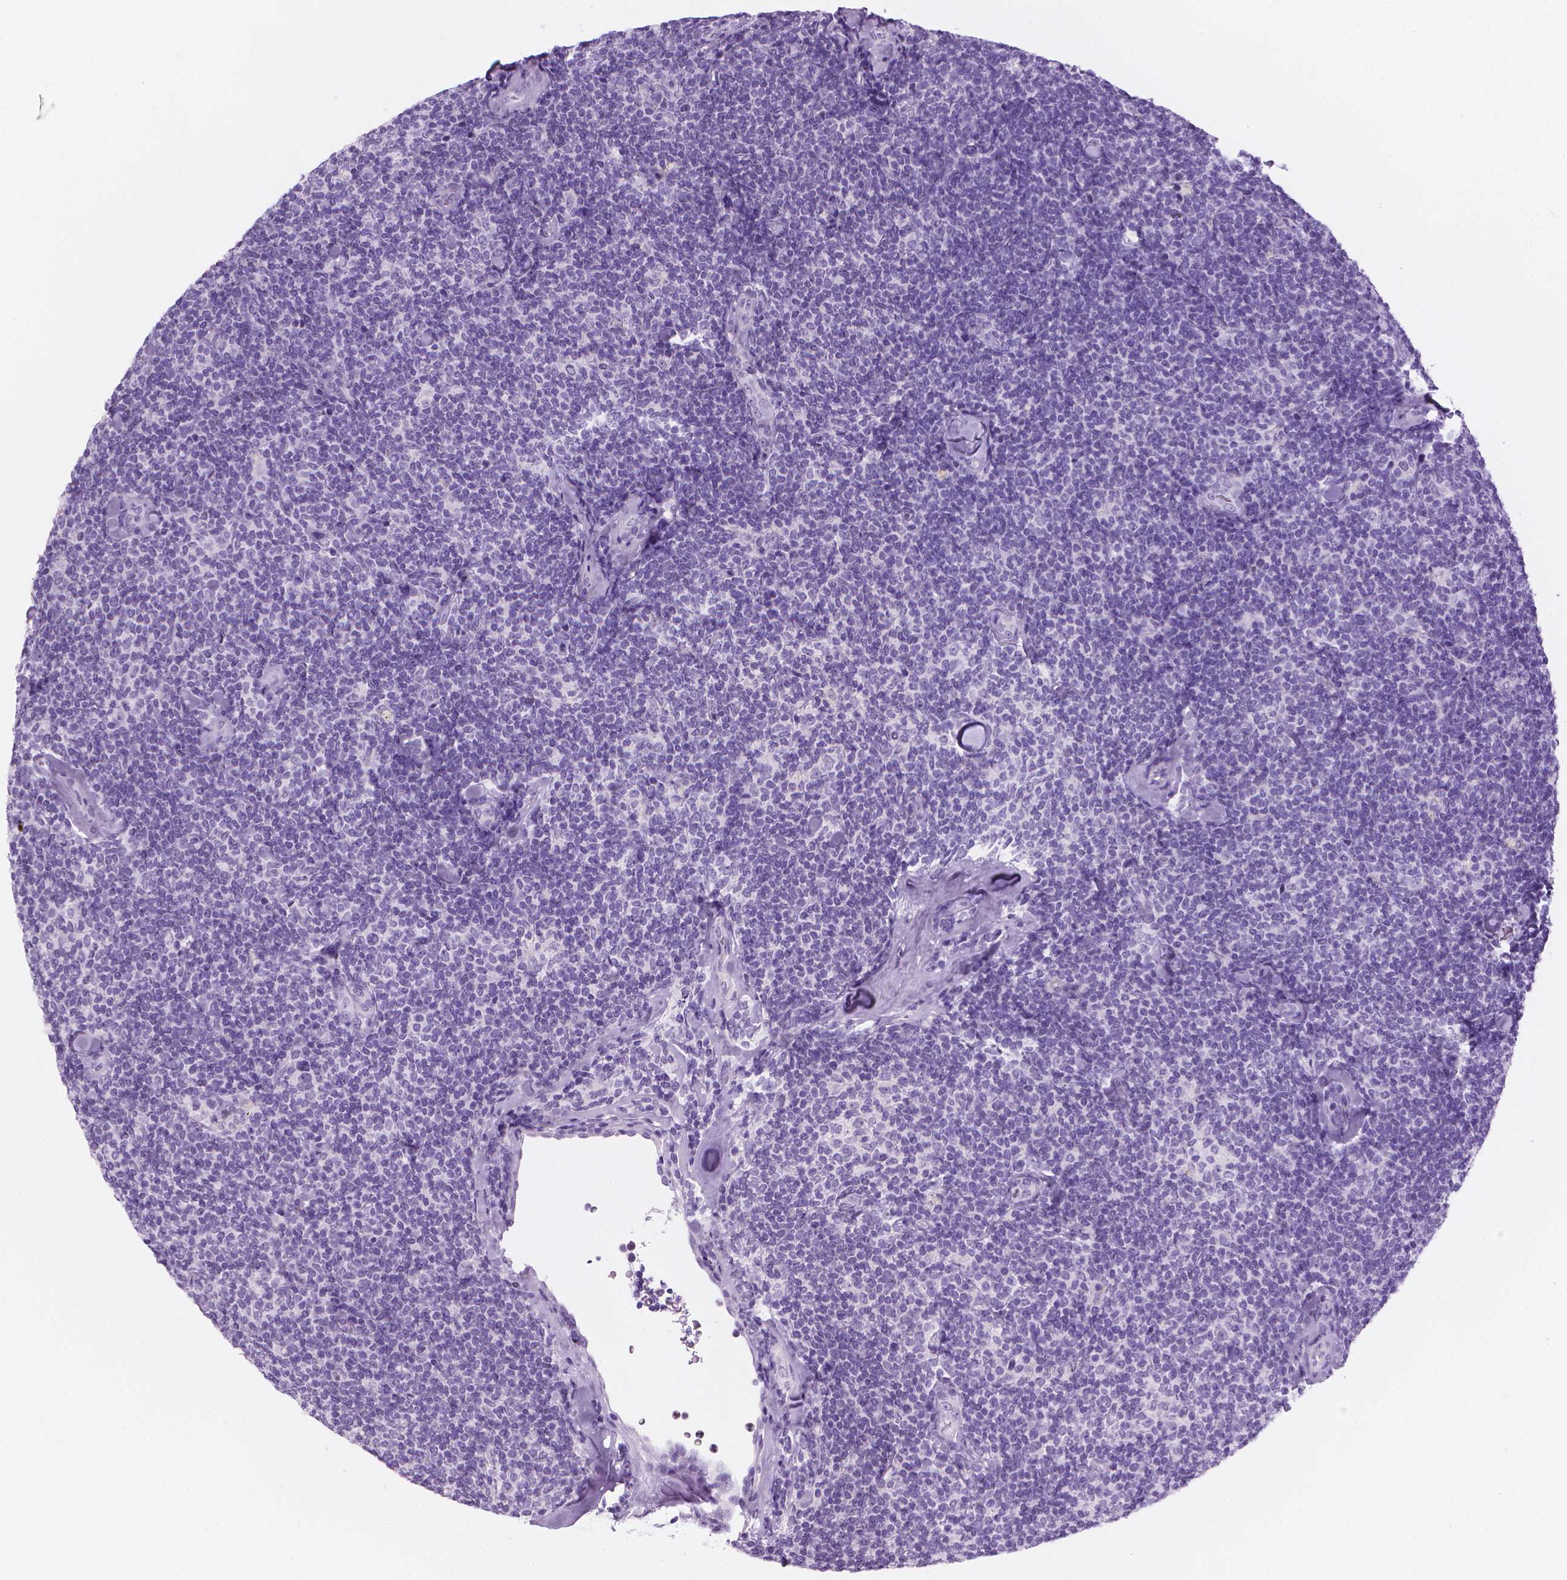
{"staining": {"intensity": "negative", "quantity": "none", "location": "none"}, "tissue": "lymphoma", "cell_type": "Tumor cells", "image_type": "cancer", "snomed": [{"axis": "morphology", "description": "Malignant lymphoma, non-Hodgkin's type, Low grade"}, {"axis": "topography", "description": "Lymph node"}], "caption": "DAB immunohistochemical staining of malignant lymphoma, non-Hodgkin's type (low-grade) displays no significant positivity in tumor cells.", "gene": "TTC29", "patient": {"sex": "female", "age": 56}}